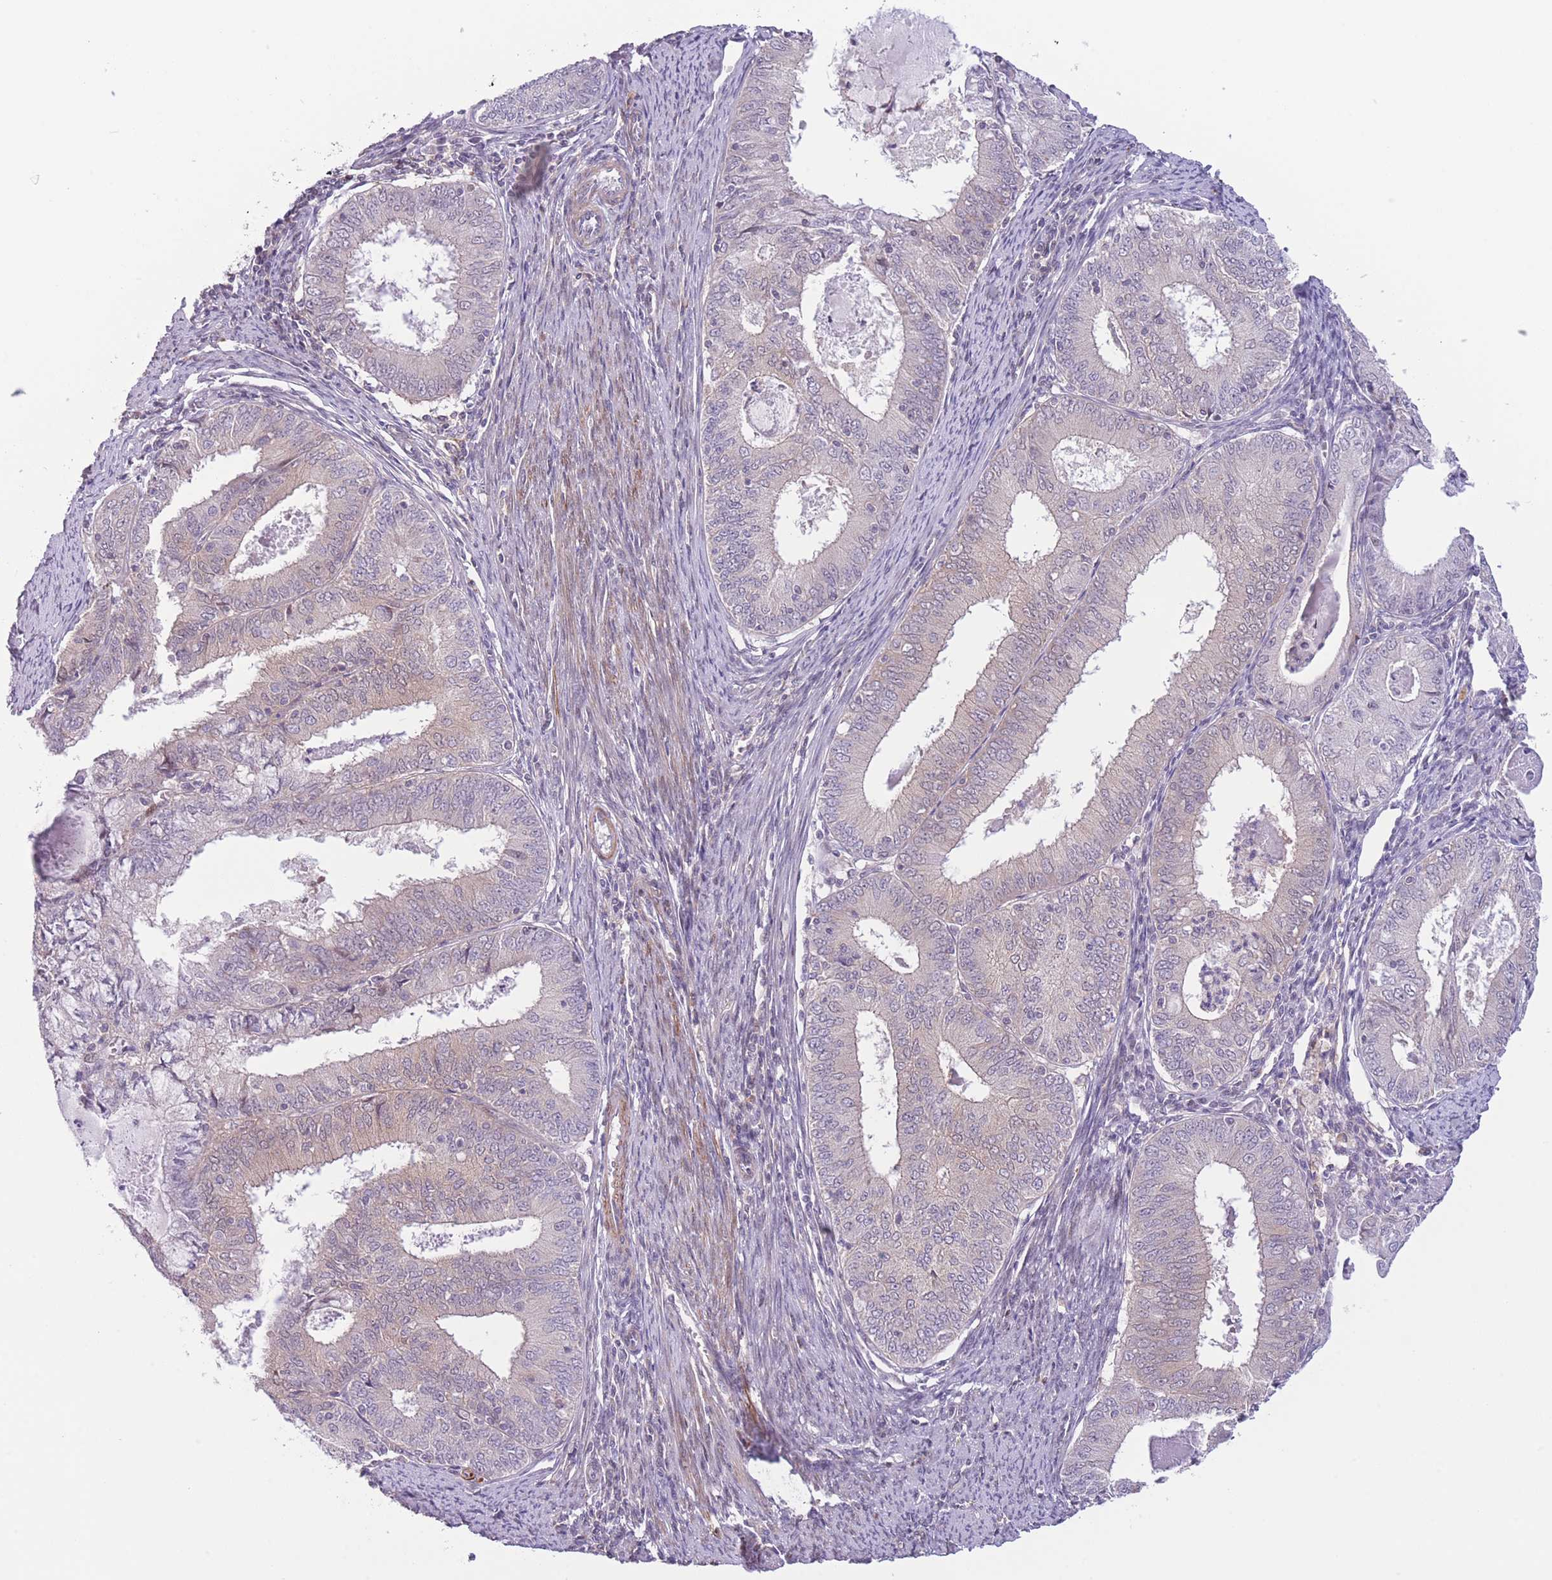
{"staining": {"intensity": "weak", "quantity": "<25%", "location": "cytoplasmic/membranous"}, "tissue": "endometrial cancer", "cell_type": "Tumor cells", "image_type": "cancer", "snomed": [{"axis": "morphology", "description": "Adenocarcinoma, NOS"}, {"axis": "topography", "description": "Endometrium"}], "caption": "This is an IHC photomicrograph of human adenocarcinoma (endometrial). There is no expression in tumor cells.", "gene": "C9orf152", "patient": {"sex": "female", "age": 57}}